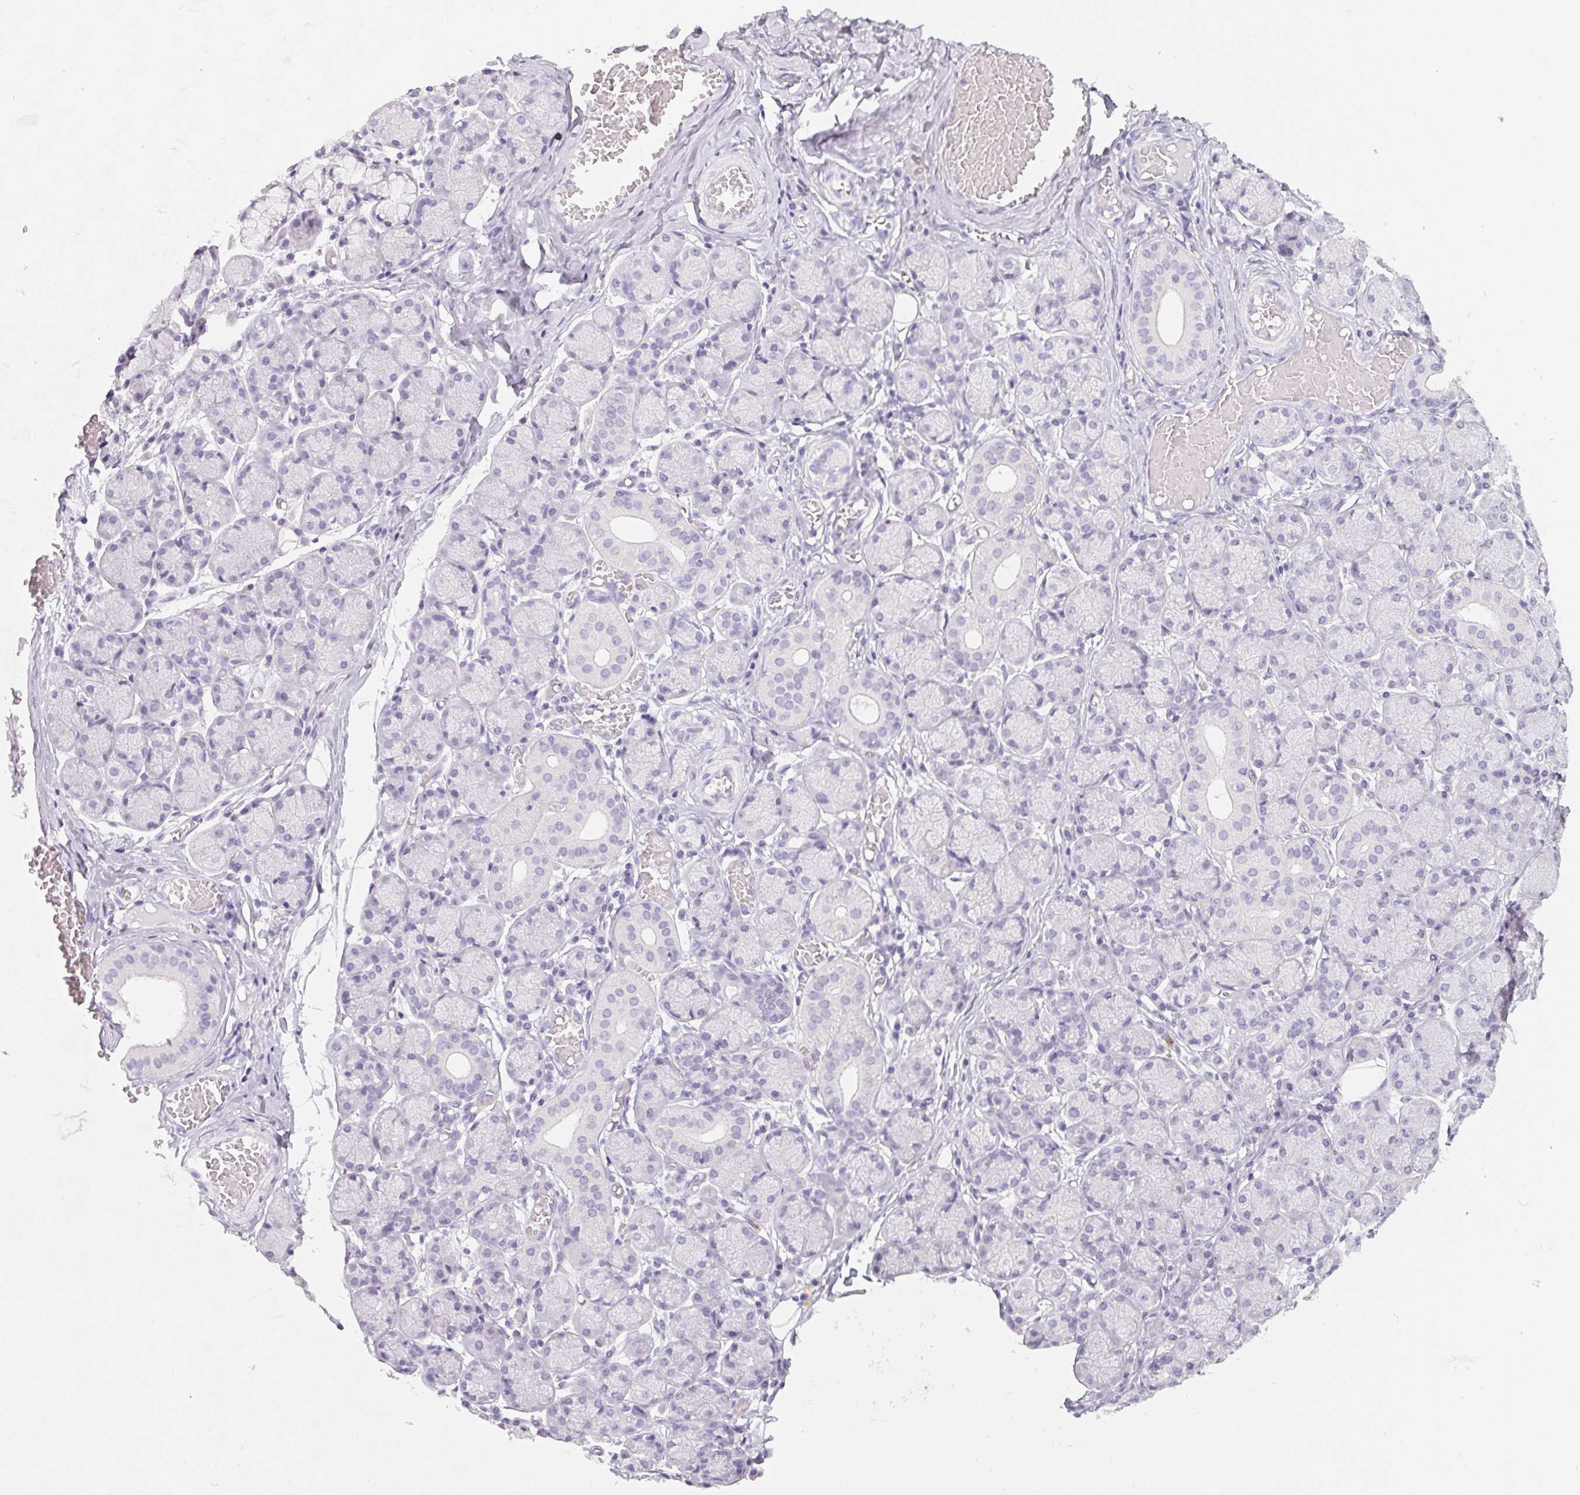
{"staining": {"intensity": "negative", "quantity": "none", "location": "none"}, "tissue": "salivary gland", "cell_type": "Glandular cells", "image_type": "normal", "snomed": [{"axis": "morphology", "description": "Normal tissue, NOS"}, {"axis": "topography", "description": "Salivary gland"}], "caption": "A micrograph of salivary gland stained for a protein reveals no brown staining in glandular cells.", "gene": "SPACA5B", "patient": {"sex": "female", "age": 24}}